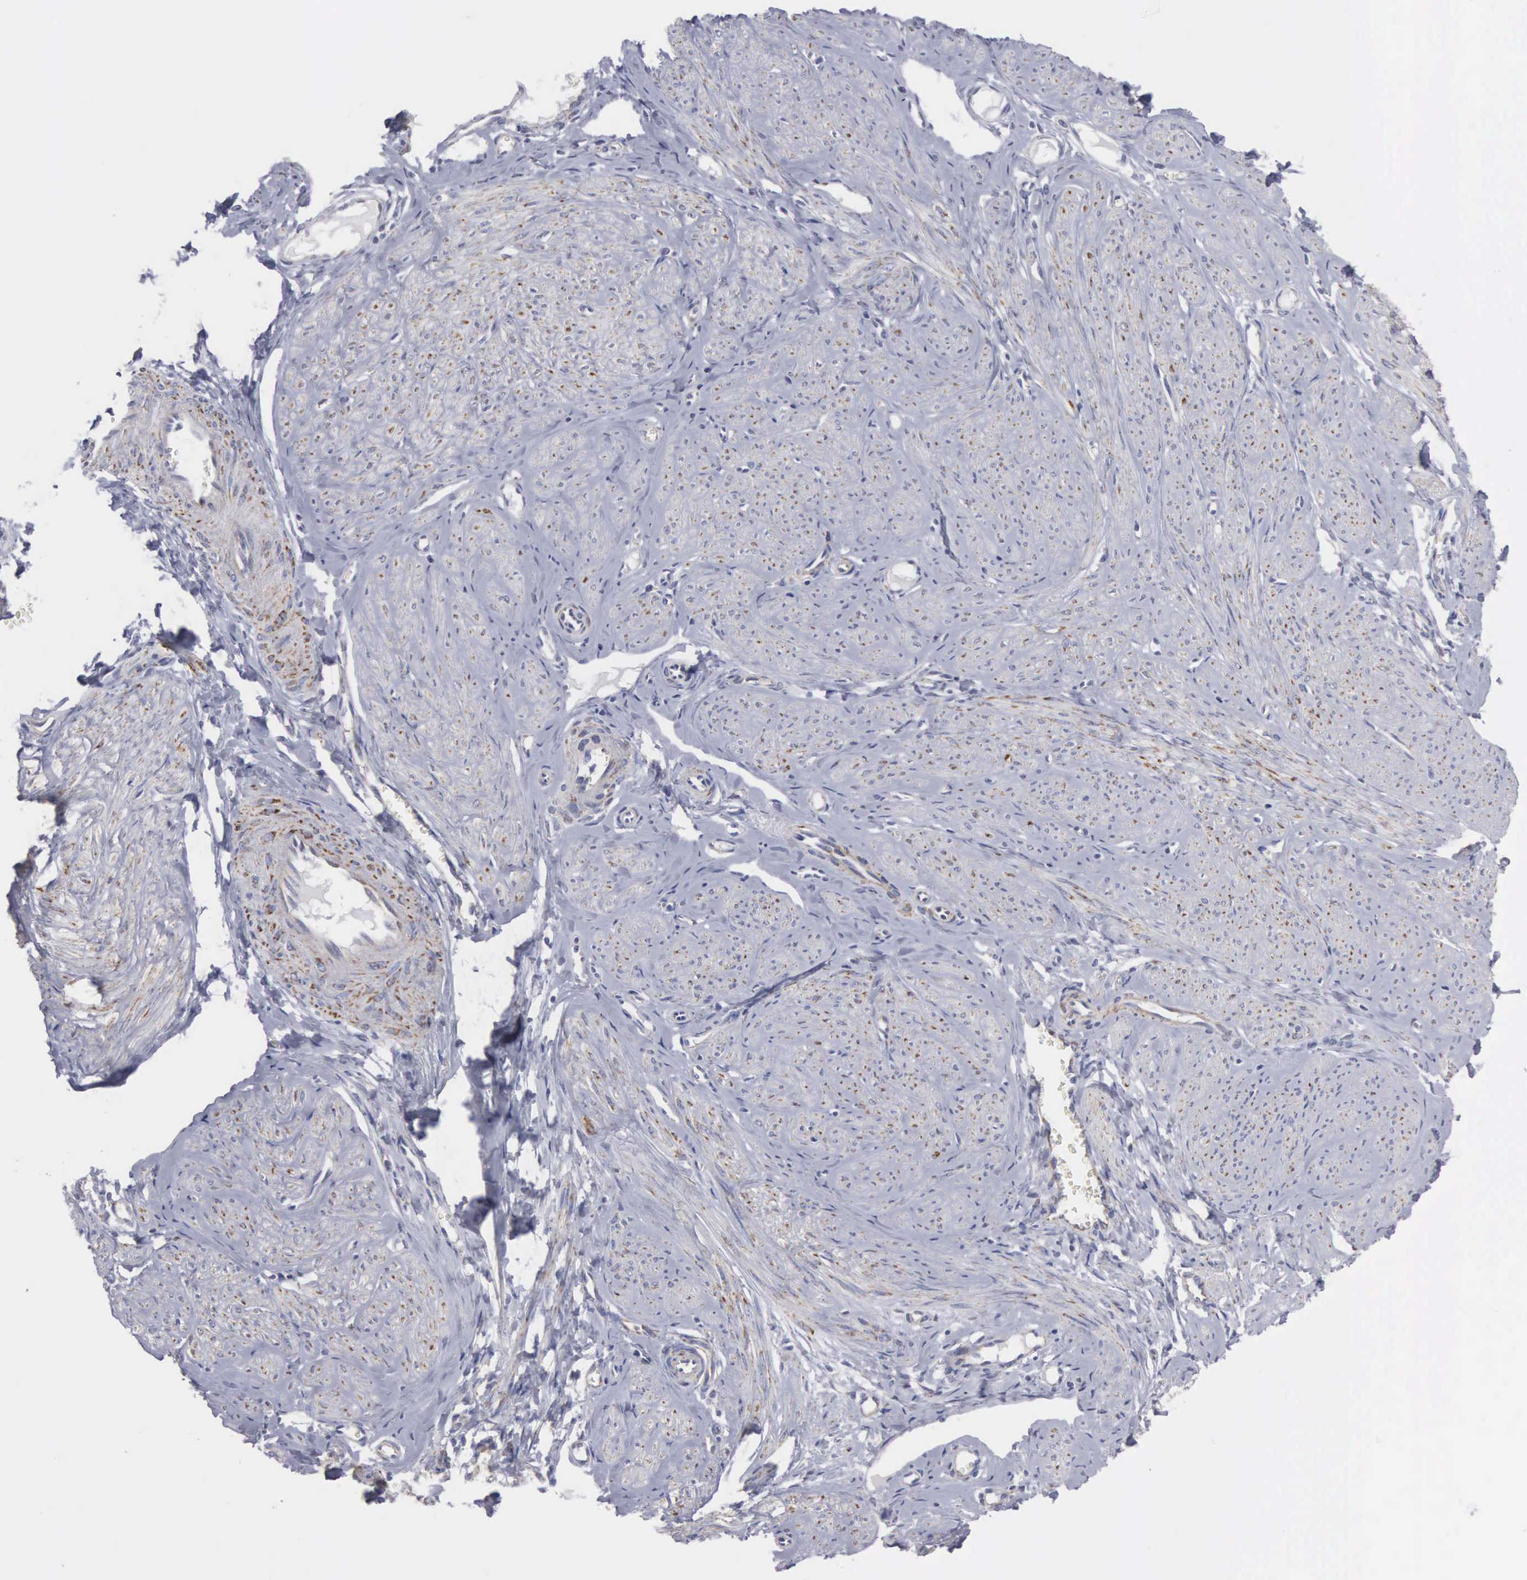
{"staining": {"intensity": "moderate", "quantity": "25%-75%", "location": "cytoplasmic/membranous"}, "tissue": "smooth muscle", "cell_type": "Smooth muscle cells", "image_type": "normal", "snomed": [{"axis": "morphology", "description": "Normal tissue, NOS"}, {"axis": "topography", "description": "Uterus"}], "caption": "A brown stain shows moderate cytoplasmic/membranous positivity of a protein in smooth muscle cells of unremarkable human smooth muscle.", "gene": "APOOL", "patient": {"sex": "female", "age": 45}}